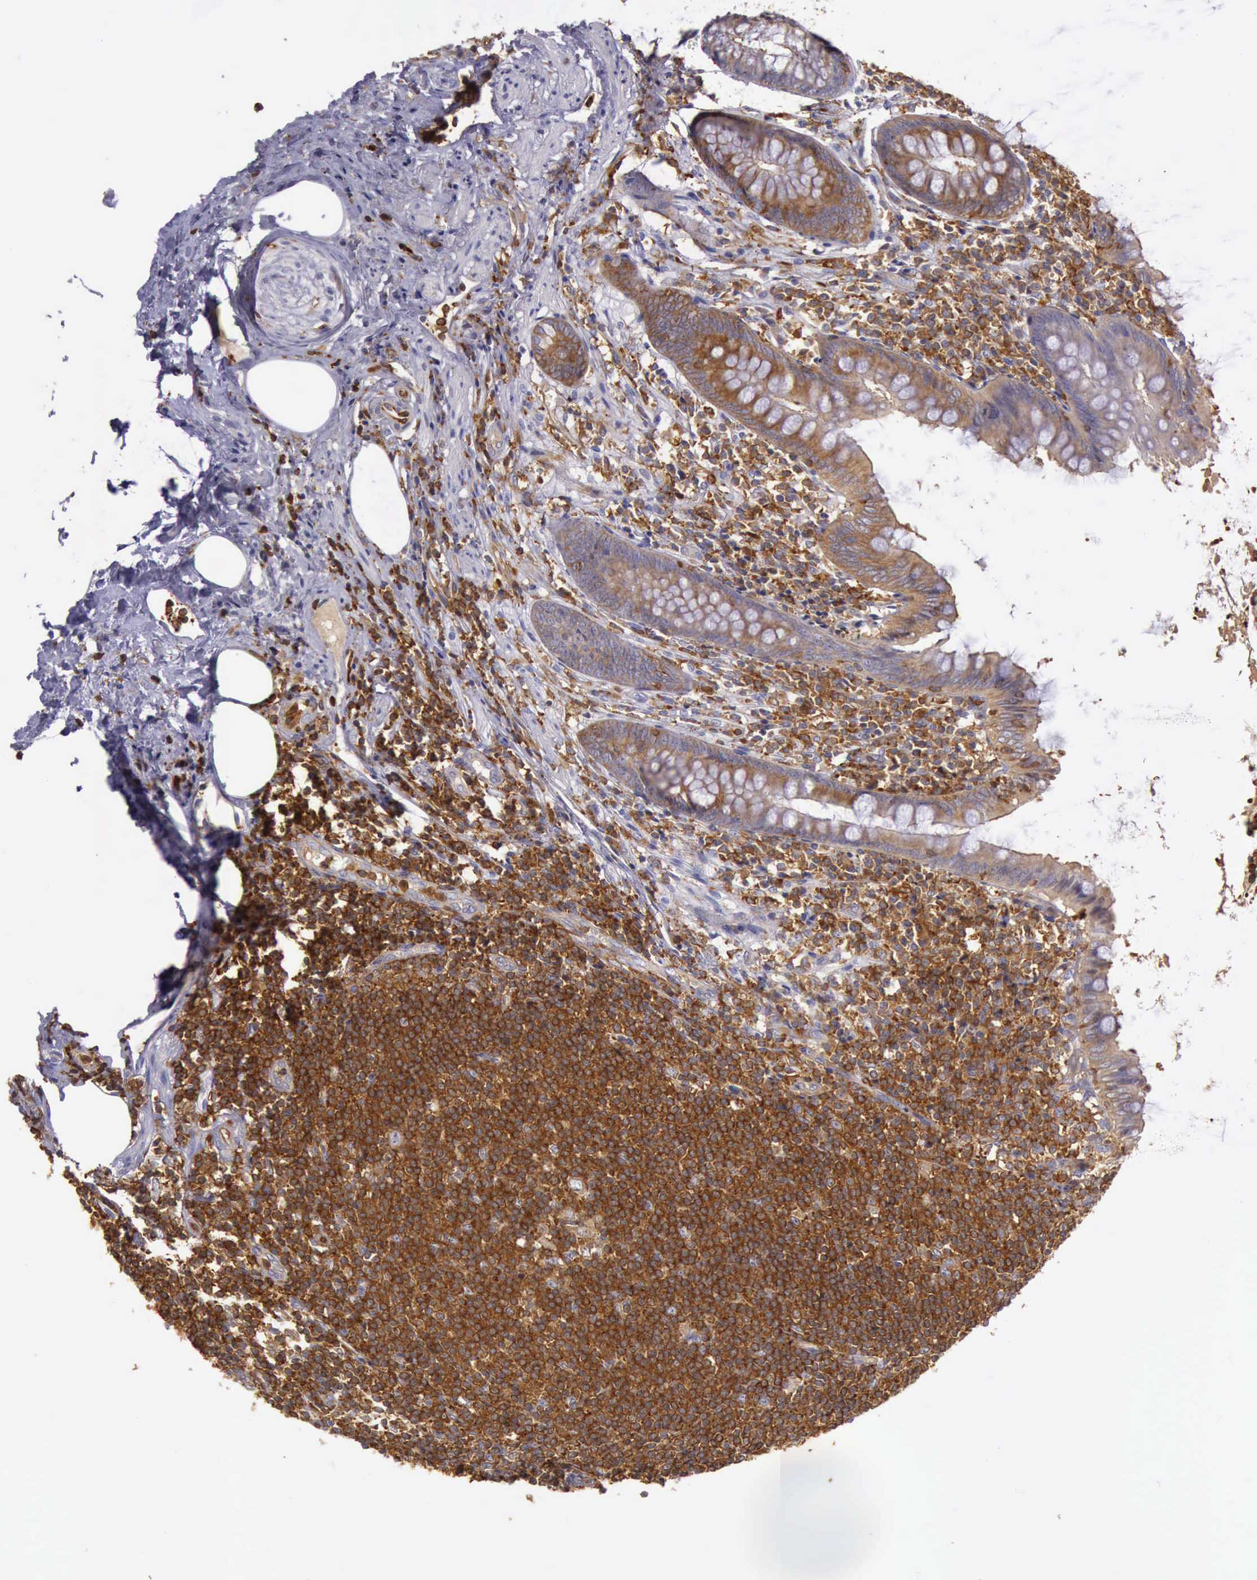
{"staining": {"intensity": "weak", "quantity": "25%-75%", "location": "cytoplasmic/membranous"}, "tissue": "appendix", "cell_type": "Glandular cells", "image_type": "normal", "snomed": [{"axis": "morphology", "description": "Normal tissue, NOS"}, {"axis": "topography", "description": "Appendix"}], "caption": "Immunohistochemistry (DAB (3,3'-diaminobenzidine)) staining of benign human appendix exhibits weak cytoplasmic/membranous protein expression in about 25%-75% of glandular cells.", "gene": "ARHGAP4", "patient": {"sex": "female", "age": 36}}